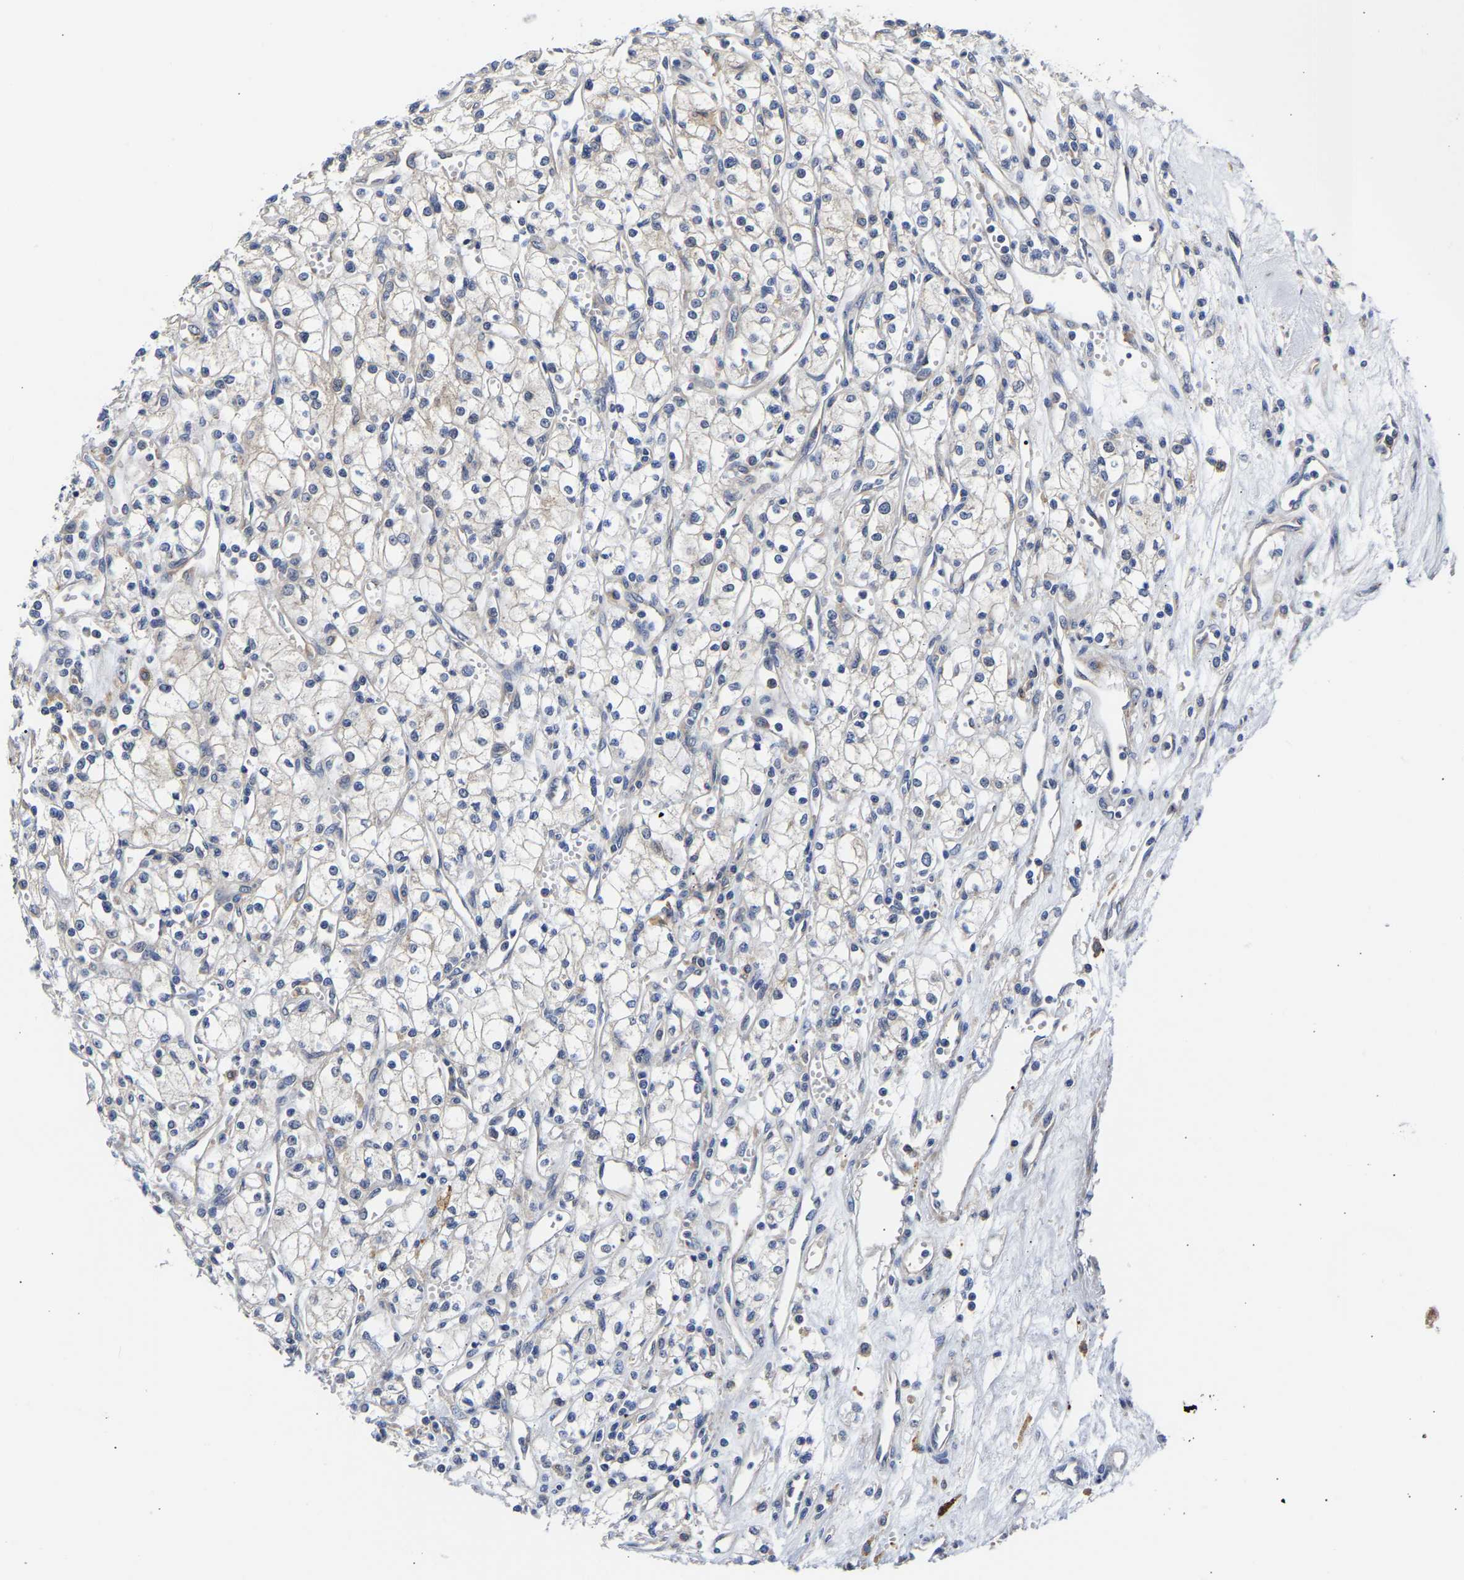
{"staining": {"intensity": "negative", "quantity": "none", "location": "none"}, "tissue": "renal cancer", "cell_type": "Tumor cells", "image_type": "cancer", "snomed": [{"axis": "morphology", "description": "Adenocarcinoma, NOS"}, {"axis": "topography", "description": "Kidney"}], "caption": "Immunohistochemistry photomicrograph of renal cancer (adenocarcinoma) stained for a protein (brown), which reveals no positivity in tumor cells.", "gene": "CCDC6", "patient": {"sex": "male", "age": 59}}